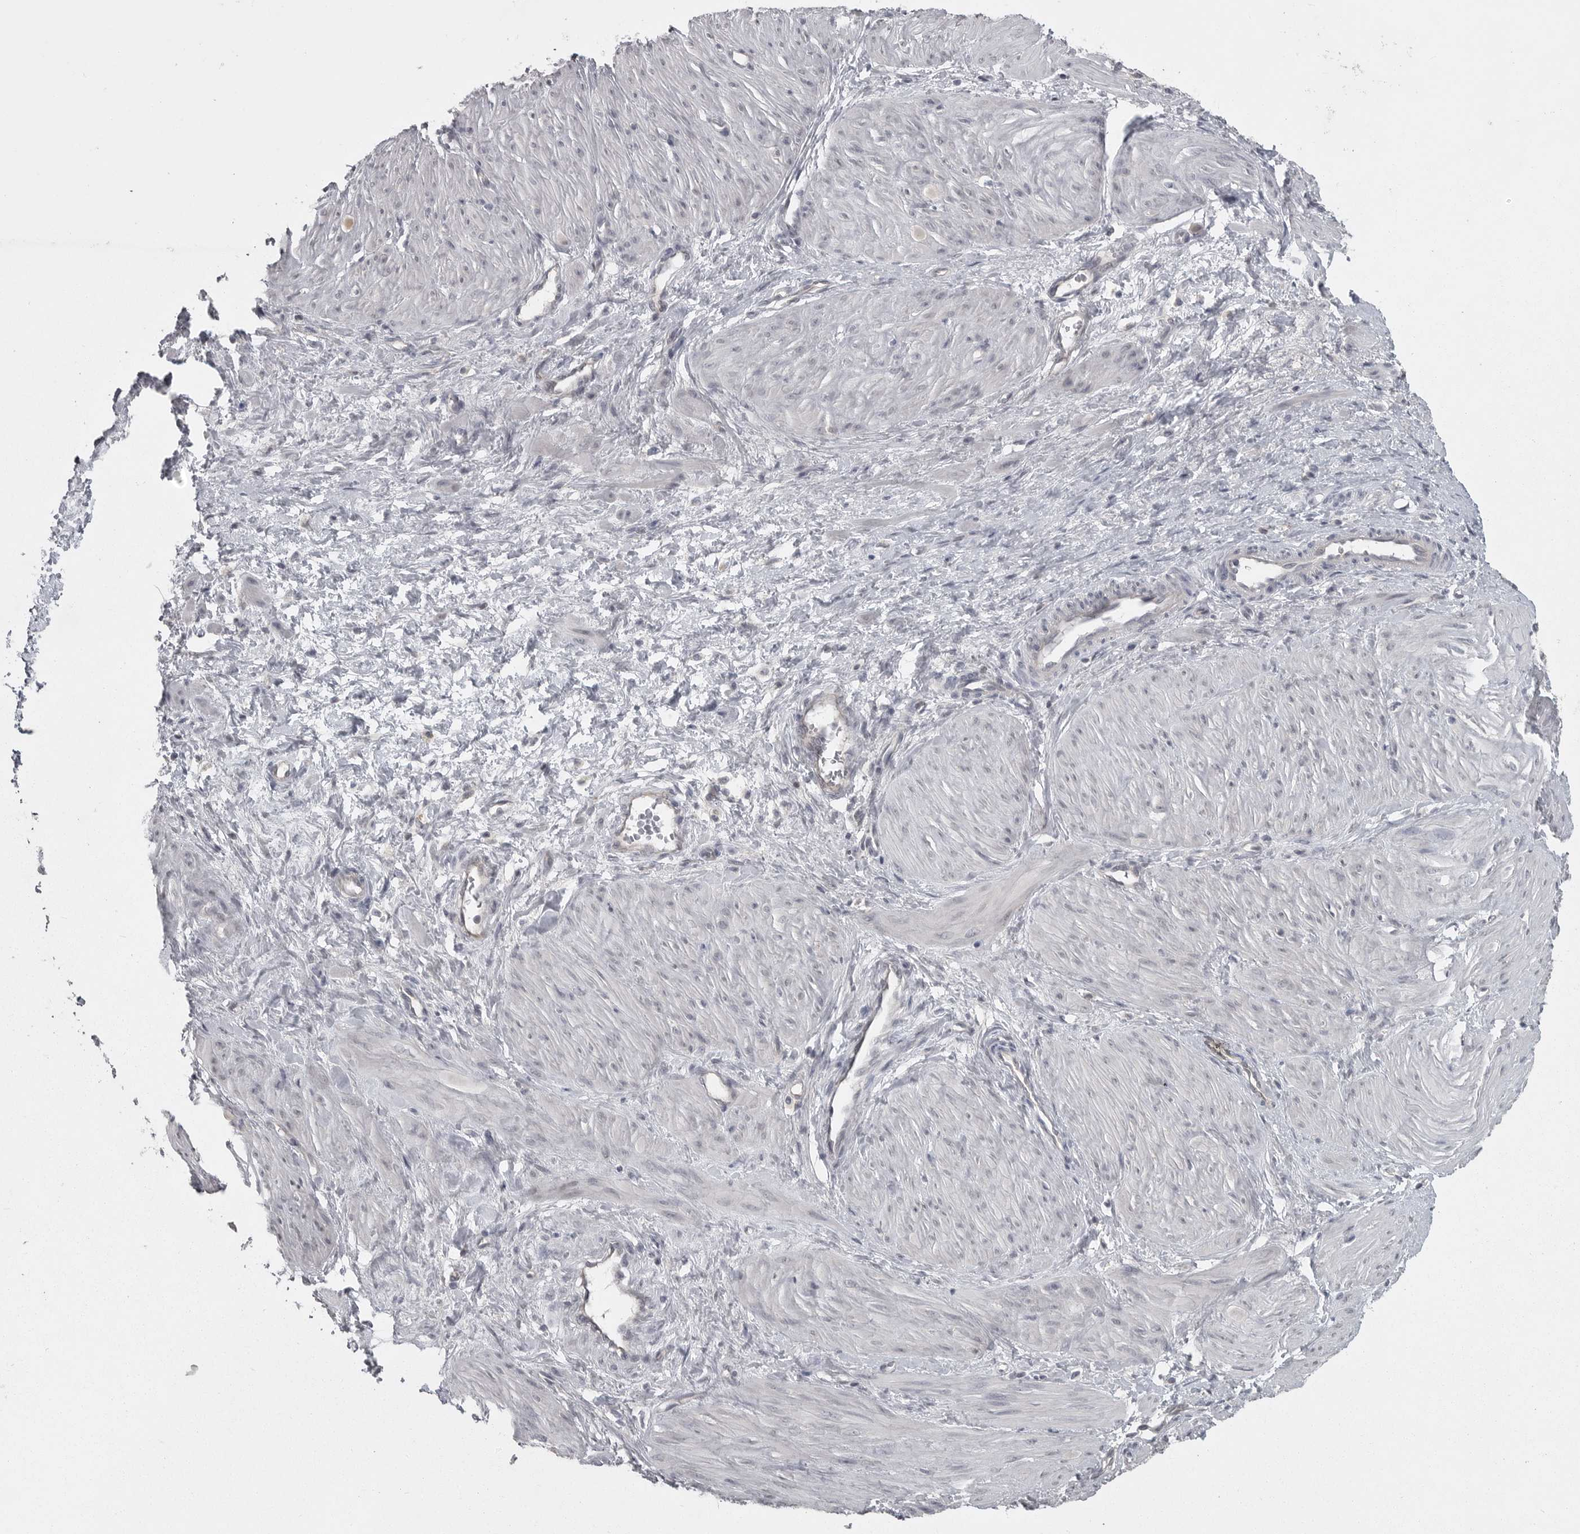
{"staining": {"intensity": "weak", "quantity": "<25%", "location": "cytoplasmic/membranous"}, "tissue": "smooth muscle", "cell_type": "Smooth muscle cells", "image_type": "normal", "snomed": [{"axis": "morphology", "description": "Normal tissue, NOS"}, {"axis": "topography", "description": "Endometrium"}], "caption": "This is an immunohistochemistry (IHC) image of normal smooth muscle. There is no staining in smooth muscle cells.", "gene": "PHF13", "patient": {"sex": "female", "age": 33}}